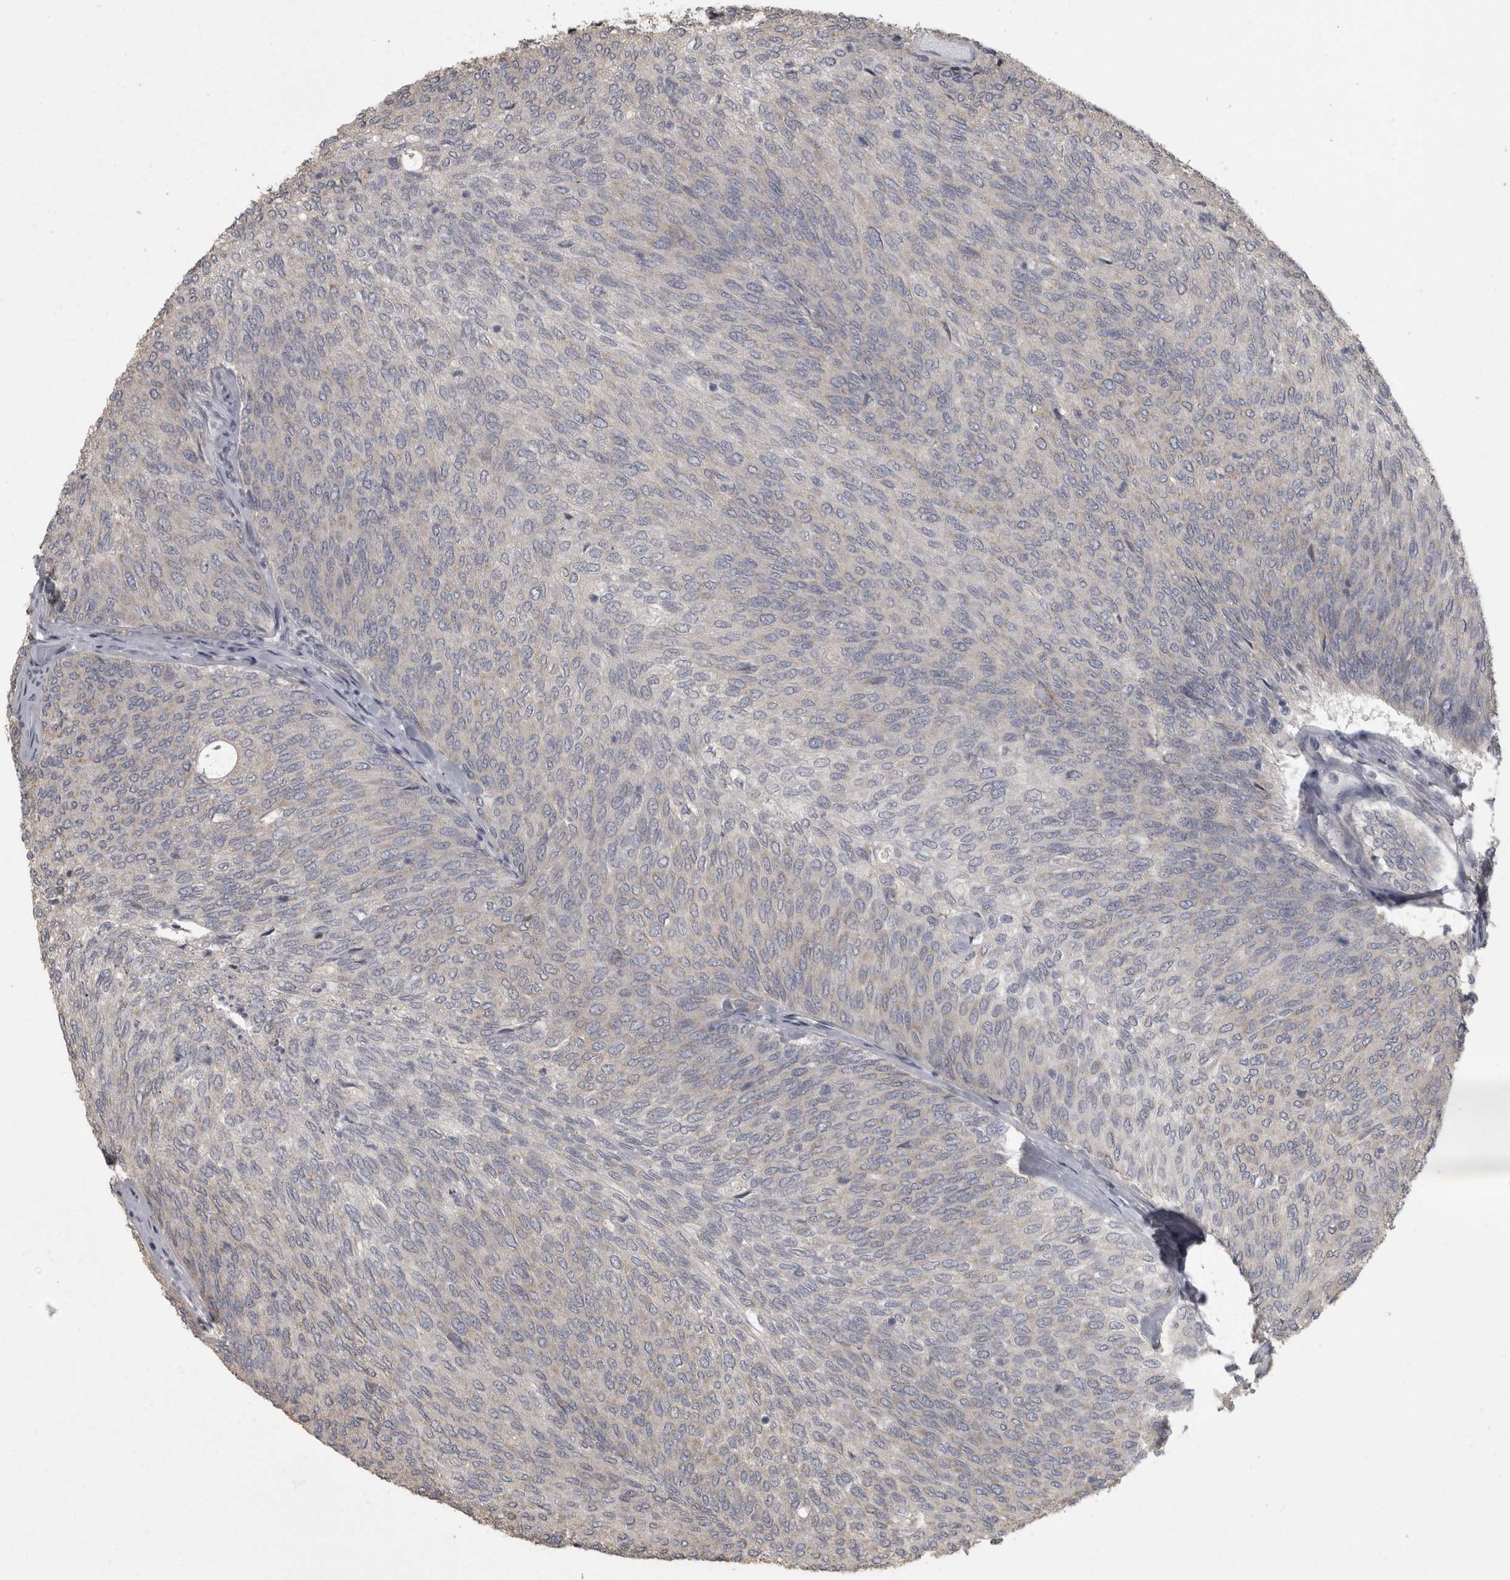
{"staining": {"intensity": "negative", "quantity": "none", "location": "none"}, "tissue": "urothelial cancer", "cell_type": "Tumor cells", "image_type": "cancer", "snomed": [{"axis": "morphology", "description": "Urothelial carcinoma, Low grade"}, {"axis": "topography", "description": "Urinary bladder"}], "caption": "Tumor cells are negative for protein expression in human urothelial carcinoma (low-grade).", "gene": "RAB29", "patient": {"sex": "female", "age": 79}}